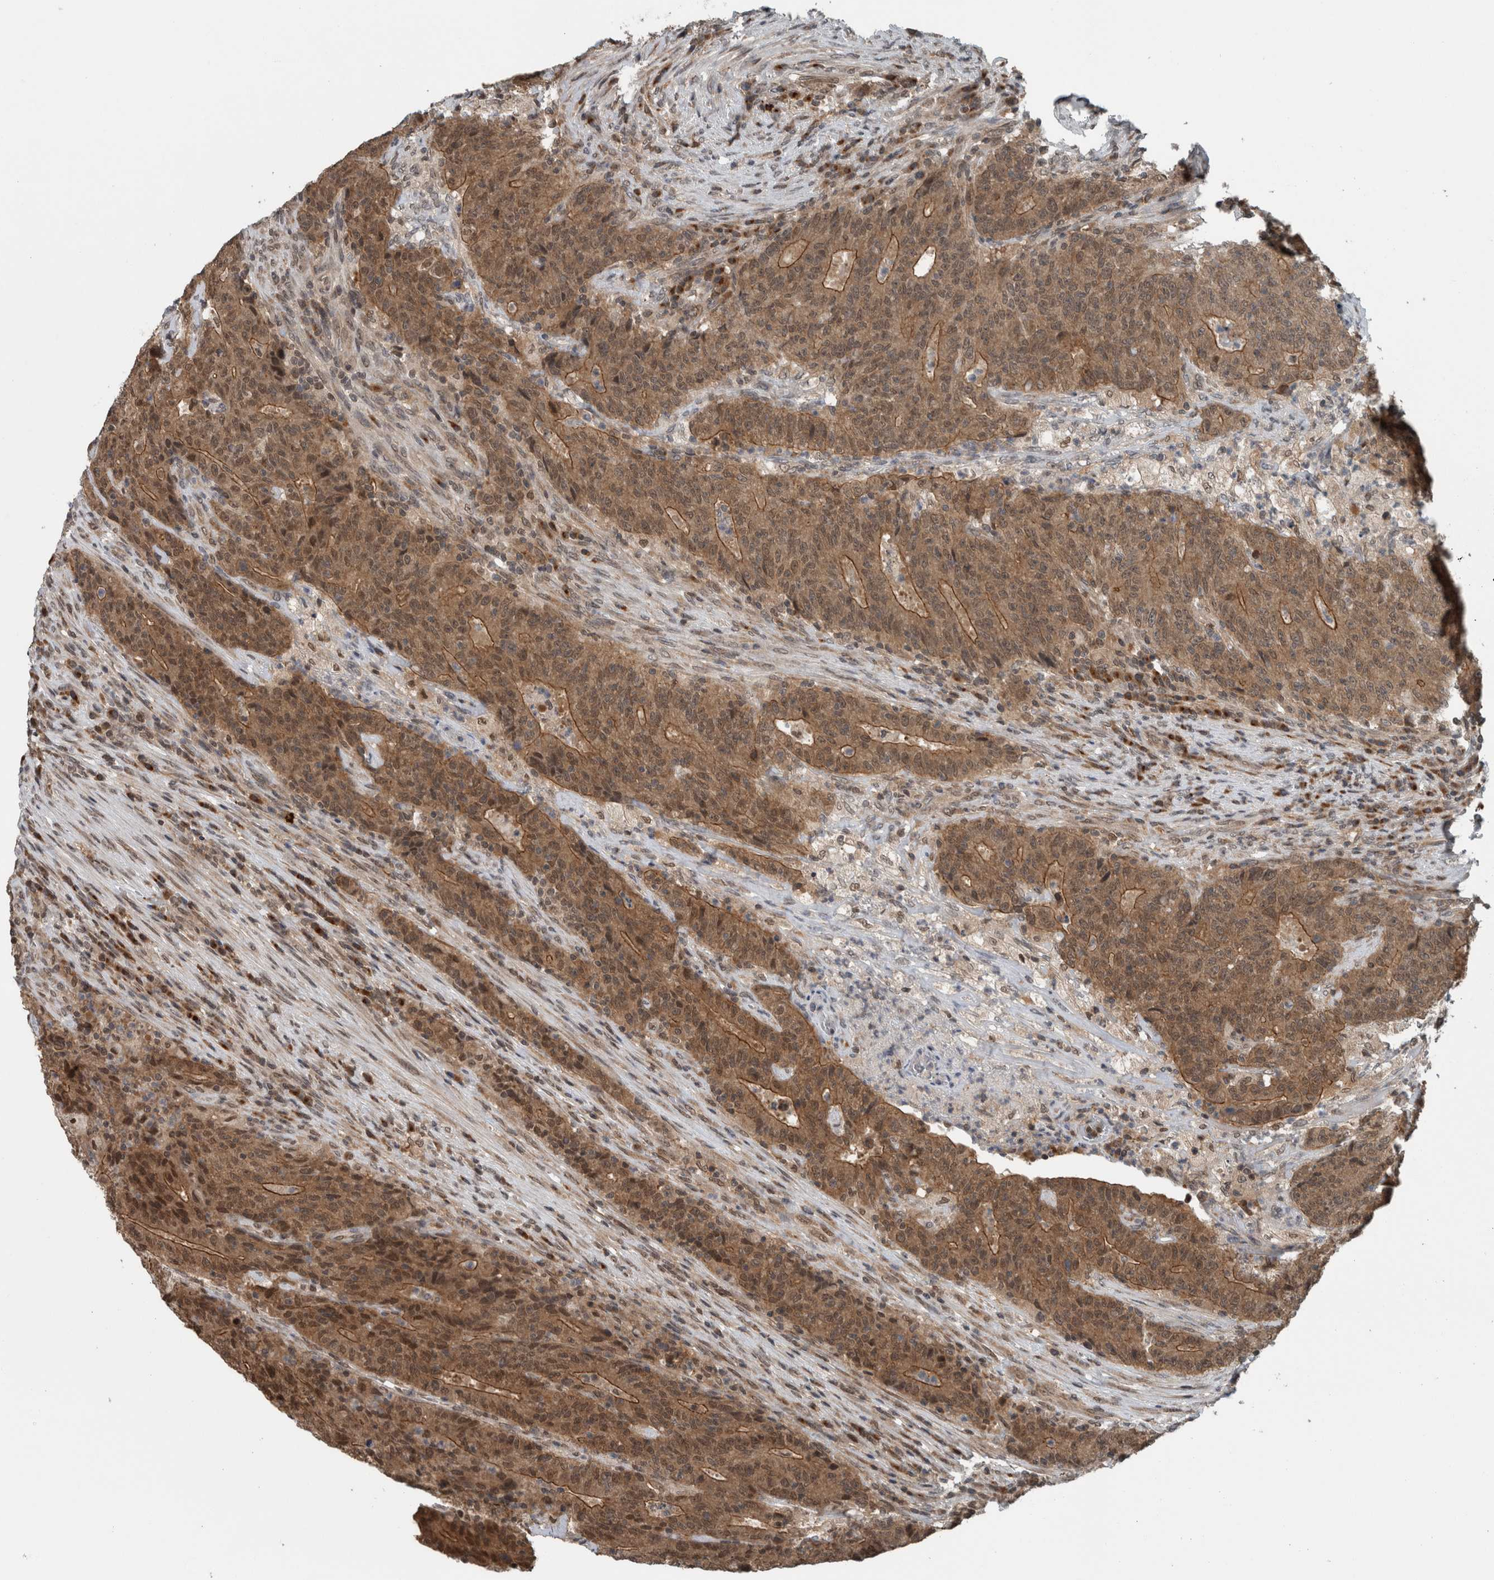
{"staining": {"intensity": "moderate", "quantity": ">75%", "location": "cytoplasmic/membranous,nuclear"}, "tissue": "colorectal cancer", "cell_type": "Tumor cells", "image_type": "cancer", "snomed": [{"axis": "morphology", "description": "Normal tissue, NOS"}, {"axis": "morphology", "description": "Adenocarcinoma, NOS"}, {"axis": "topography", "description": "Colon"}], "caption": "Protein expression analysis of colorectal adenocarcinoma displays moderate cytoplasmic/membranous and nuclear staining in about >75% of tumor cells.", "gene": "SPAG7", "patient": {"sex": "female", "age": 75}}